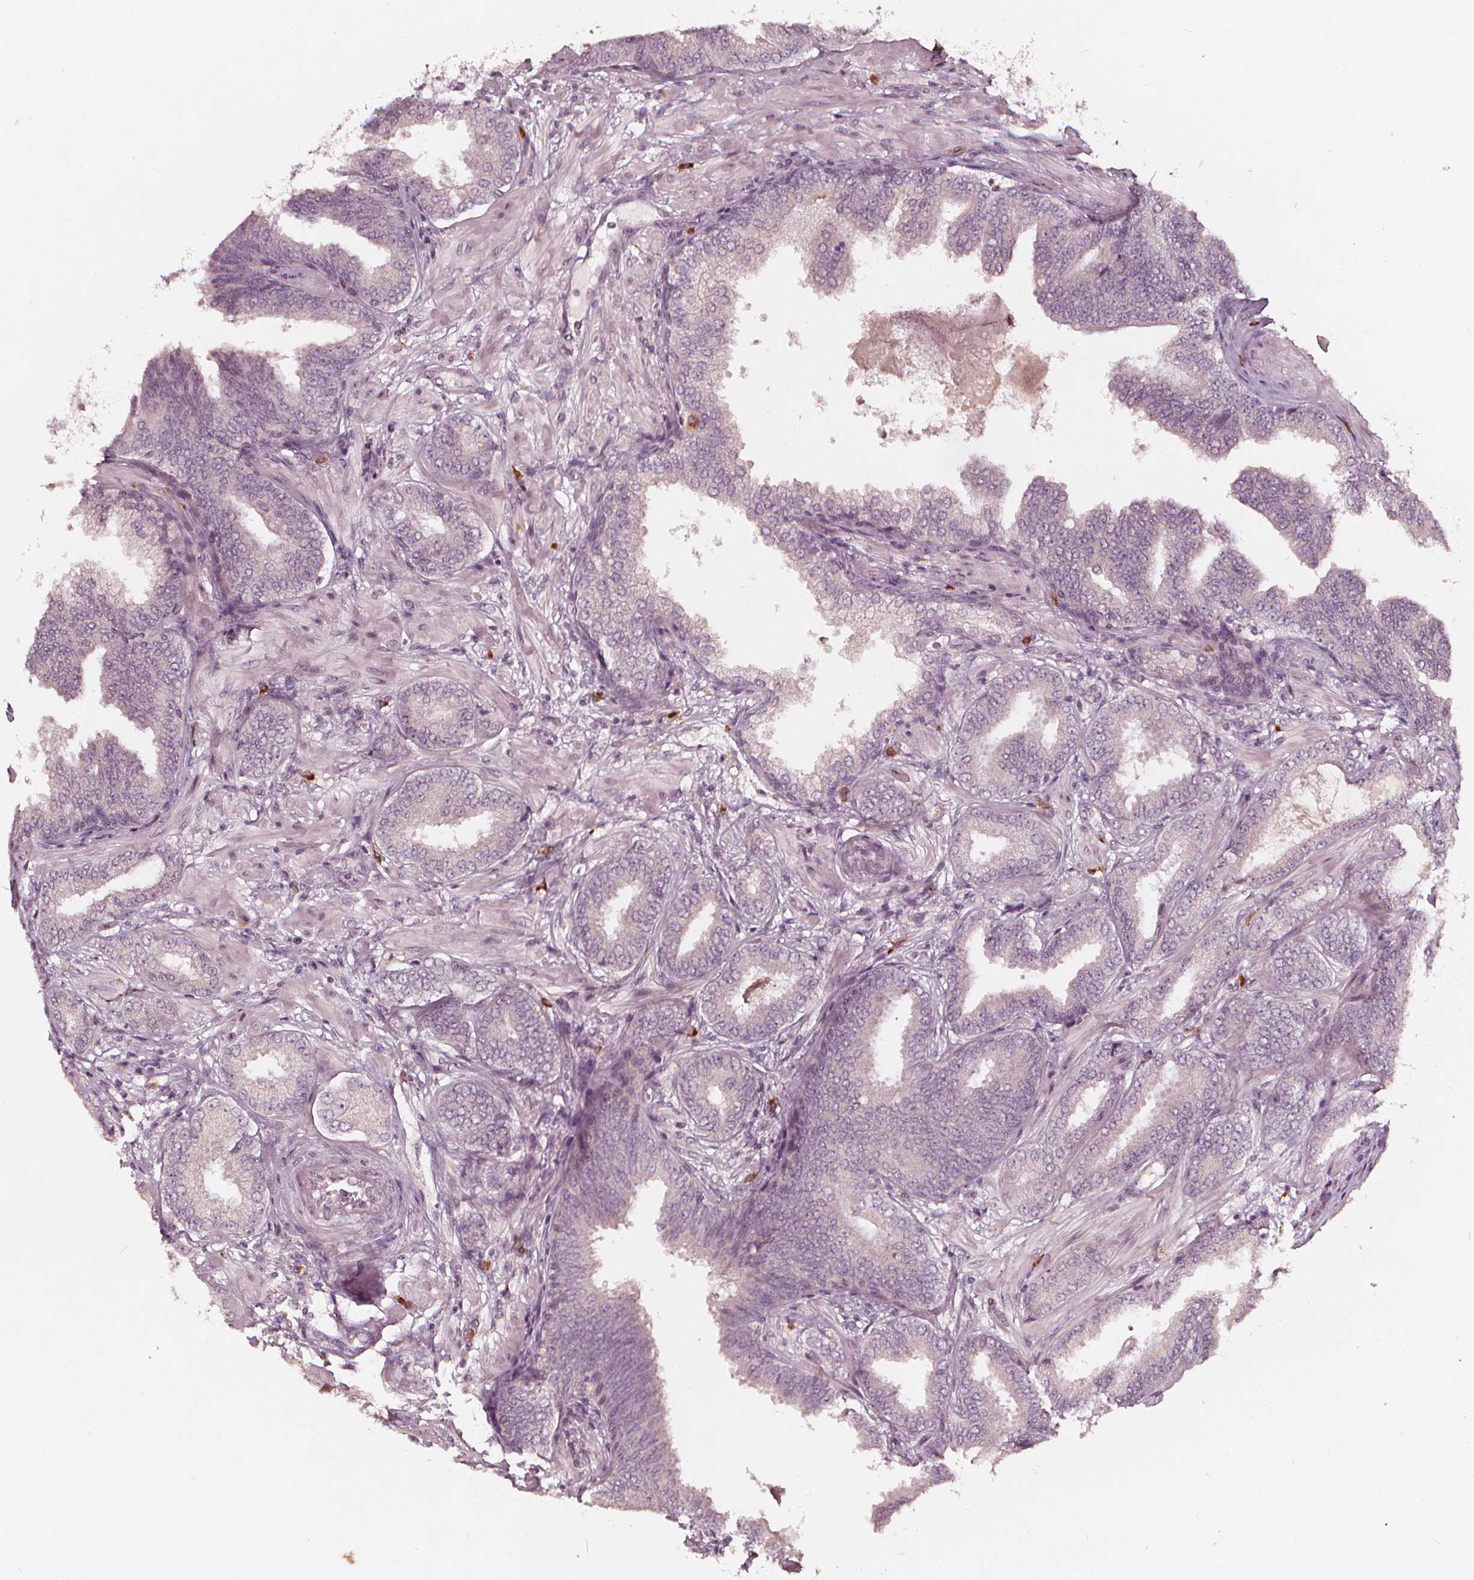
{"staining": {"intensity": "weak", "quantity": "25%-75%", "location": "cytoplasmic/membranous"}, "tissue": "prostate cancer", "cell_type": "Tumor cells", "image_type": "cancer", "snomed": [{"axis": "morphology", "description": "Adenocarcinoma, Low grade"}, {"axis": "topography", "description": "Prostate"}], "caption": "Immunohistochemical staining of prostate adenocarcinoma (low-grade) exhibits weak cytoplasmic/membranous protein expression in approximately 25%-75% of tumor cells. The staining was performed using DAB to visualize the protein expression in brown, while the nuclei were stained in blue with hematoxylin (Magnification: 20x).", "gene": "NPC1L1", "patient": {"sex": "male", "age": 55}}